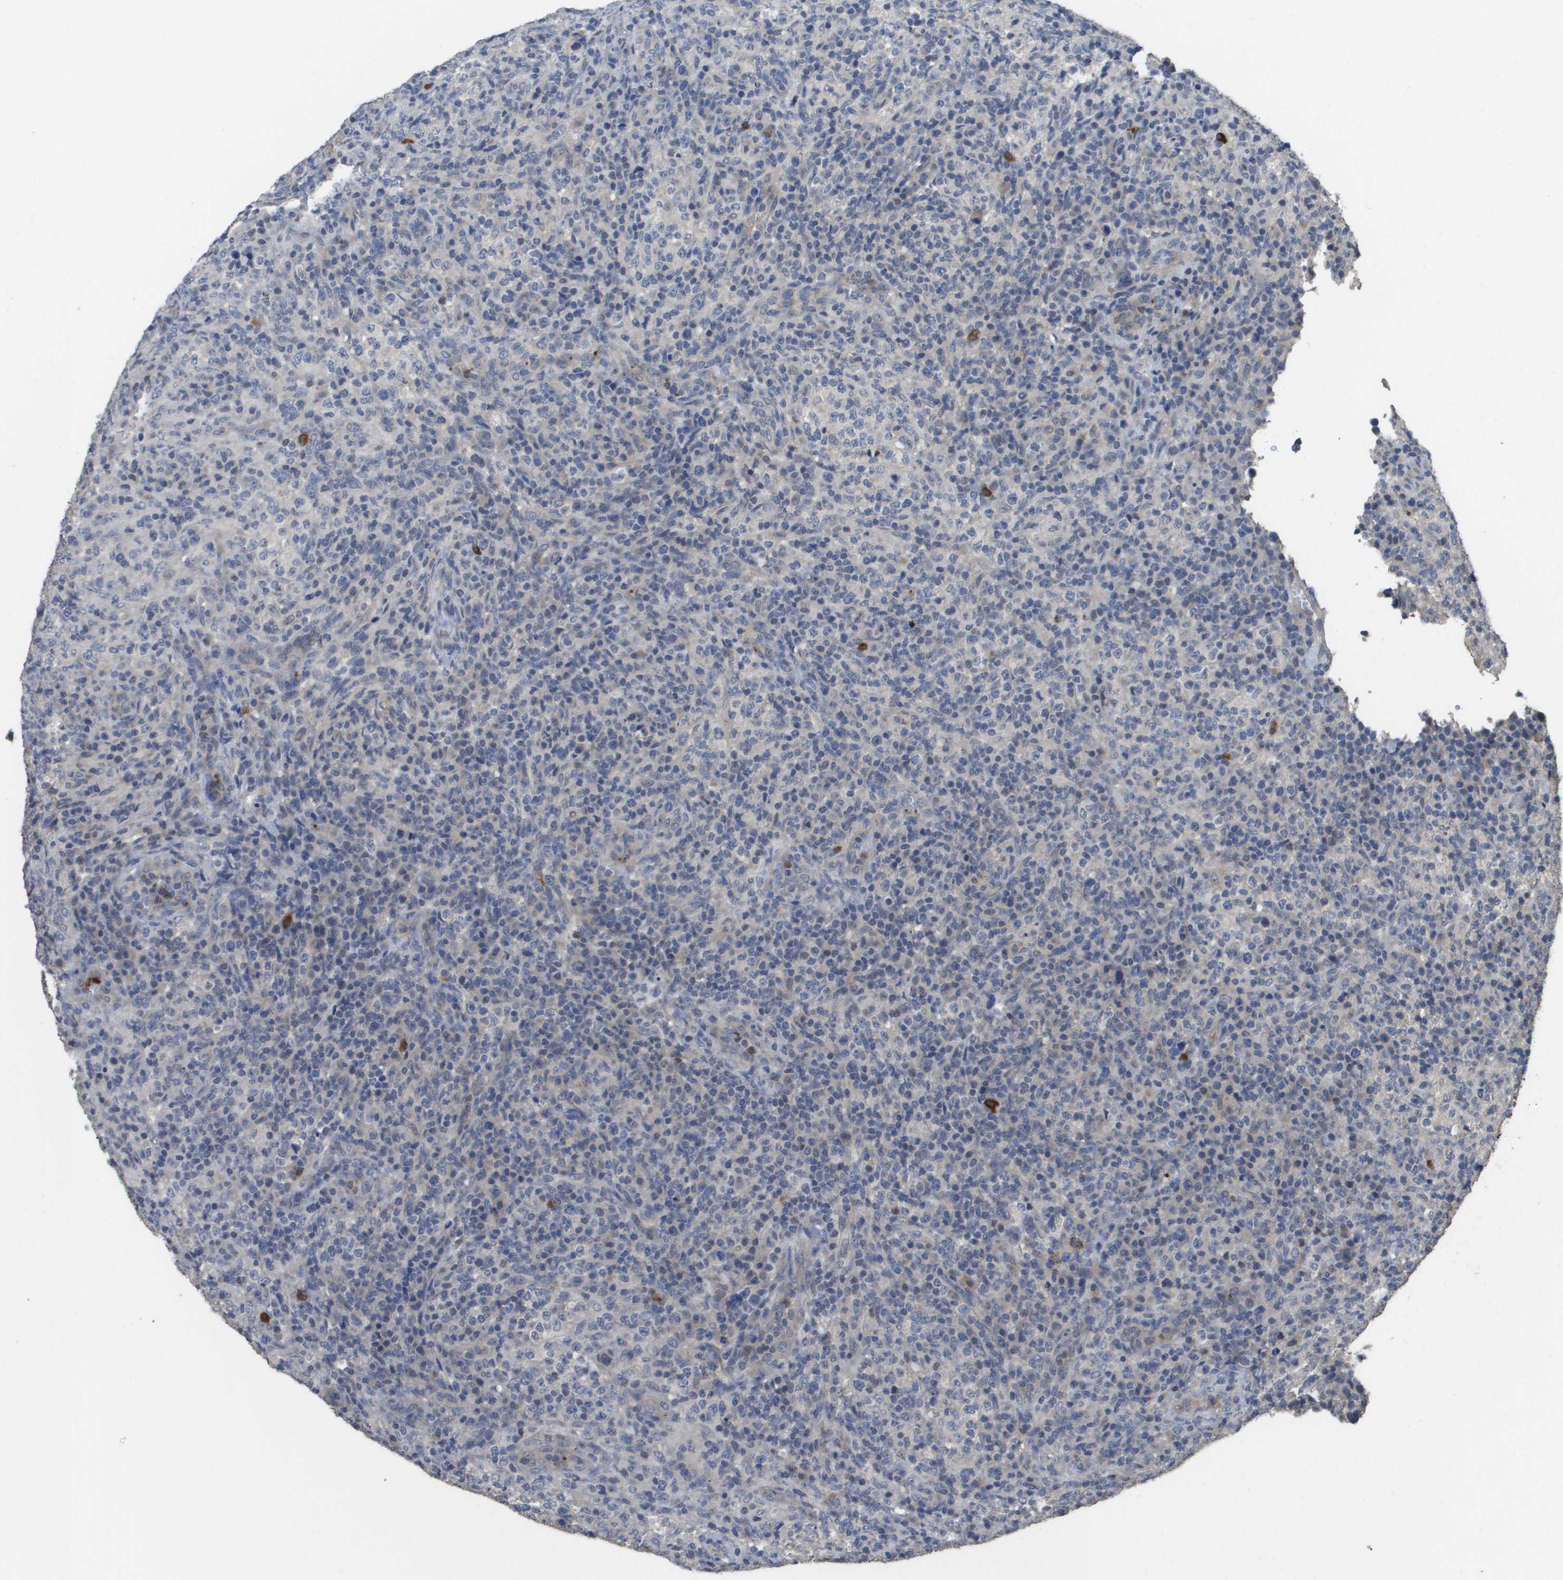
{"staining": {"intensity": "negative", "quantity": "none", "location": "none"}, "tissue": "lymphoma", "cell_type": "Tumor cells", "image_type": "cancer", "snomed": [{"axis": "morphology", "description": "Malignant lymphoma, non-Hodgkin's type, High grade"}, {"axis": "topography", "description": "Lymph node"}], "caption": "This micrograph is of malignant lymphoma, non-Hodgkin's type (high-grade) stained with IHC to label a protein in brown with the nuclei are counter-stained blue. There is no expression in tumor cells. (DAB immunohistochemistry with hematoxylin counter stain).", "gene": "RAB27B", "patient": {"sex": "female", "age": 76}}